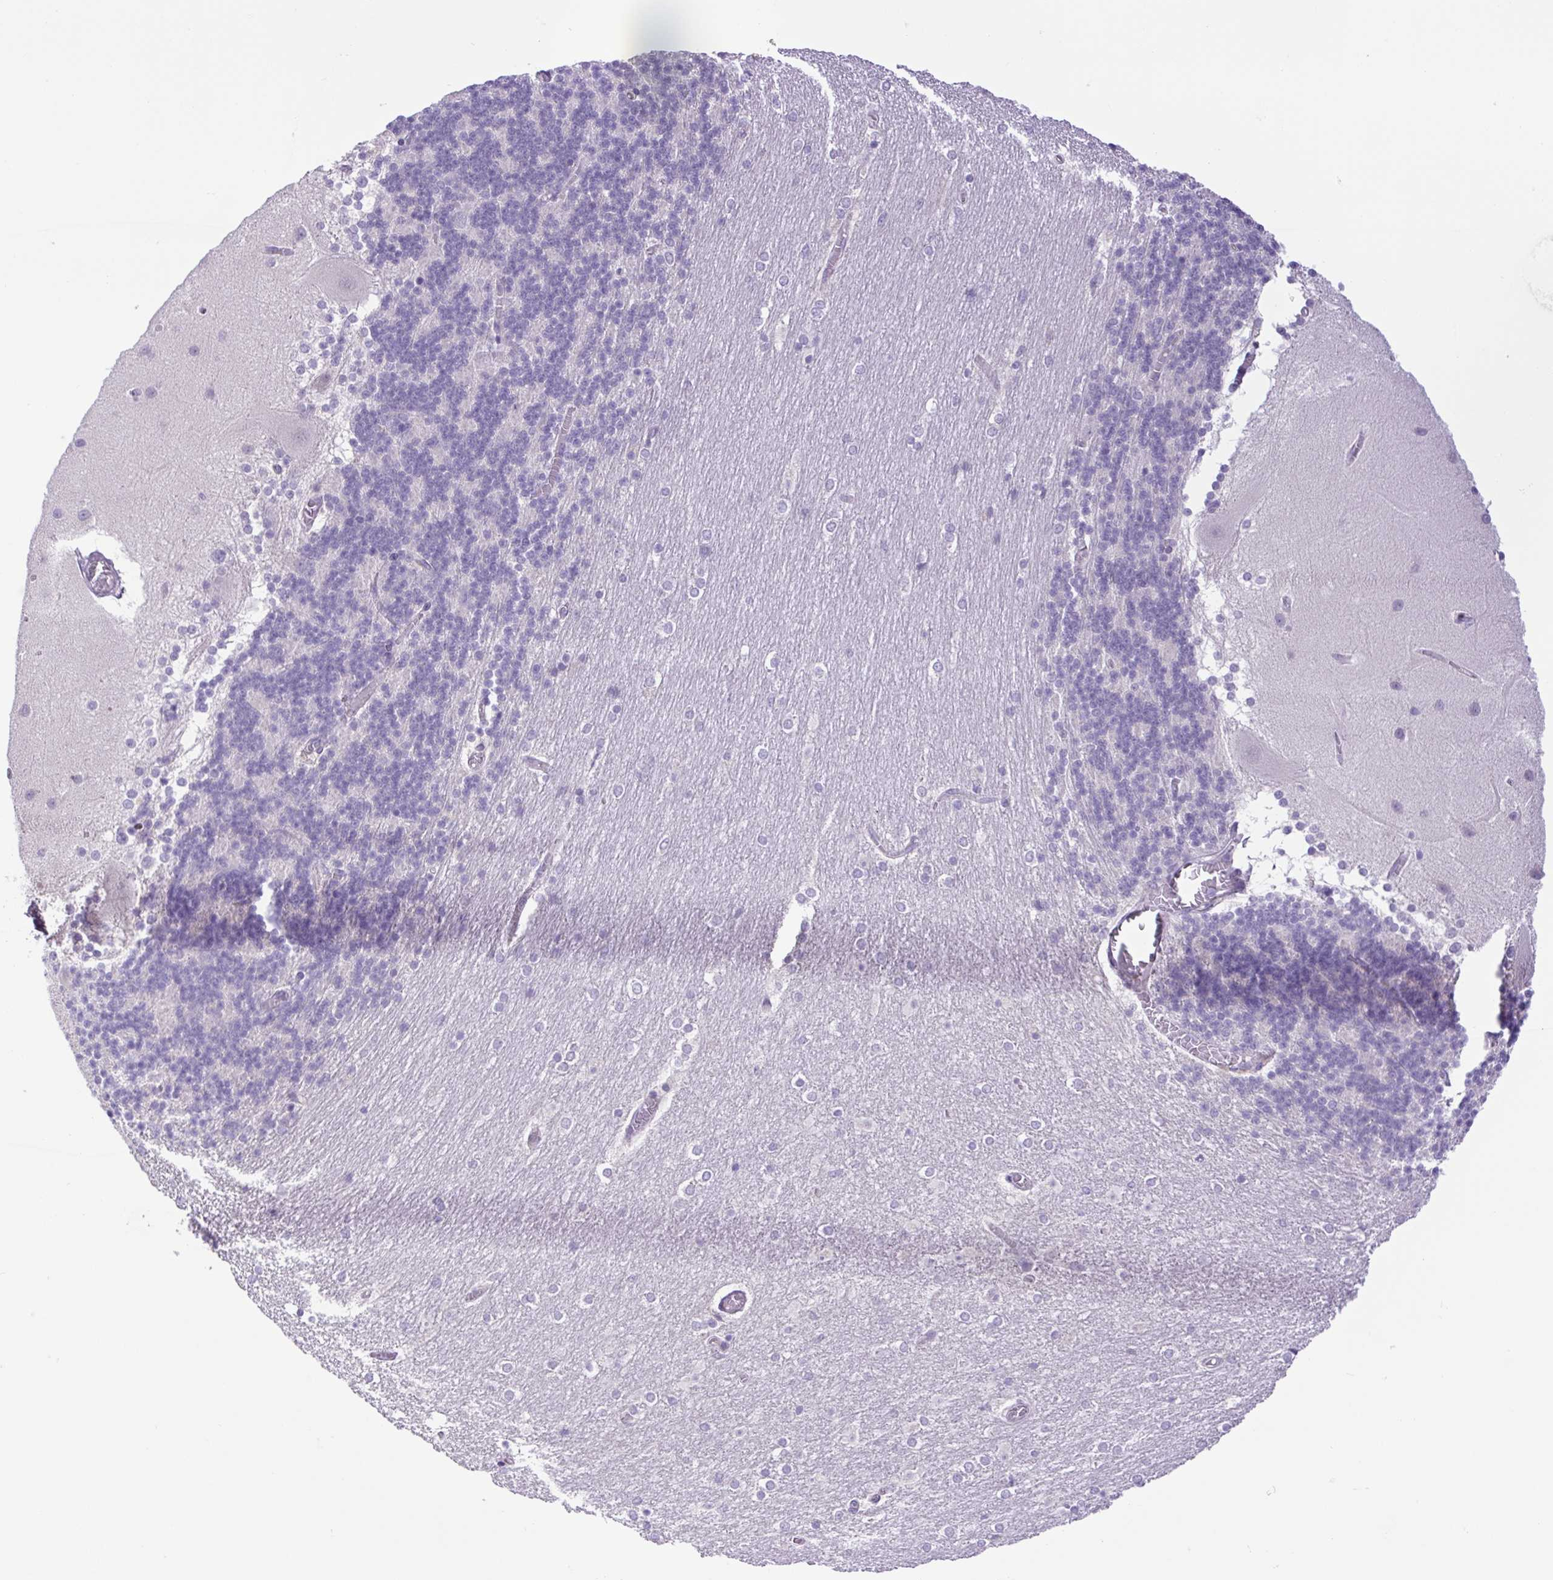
{"staining": {"intensity": "negative", "quantity": "none", "location": "none"}, "tissue": "cerebellum", "cell_type": "Cells in granular layer", "image_type": "normal", "snomed": [{"axis": "morphology", "description": "Normal tissue, NOS"}, {"axis": "topography", "description": "Cerebellum"}], "caption": "This is an IHC histopathology image of normal cerebellum. There is no expression in cells in granular layer.", "gene": "FAM177B", "patient": {"sex": "female", "age": 54}}